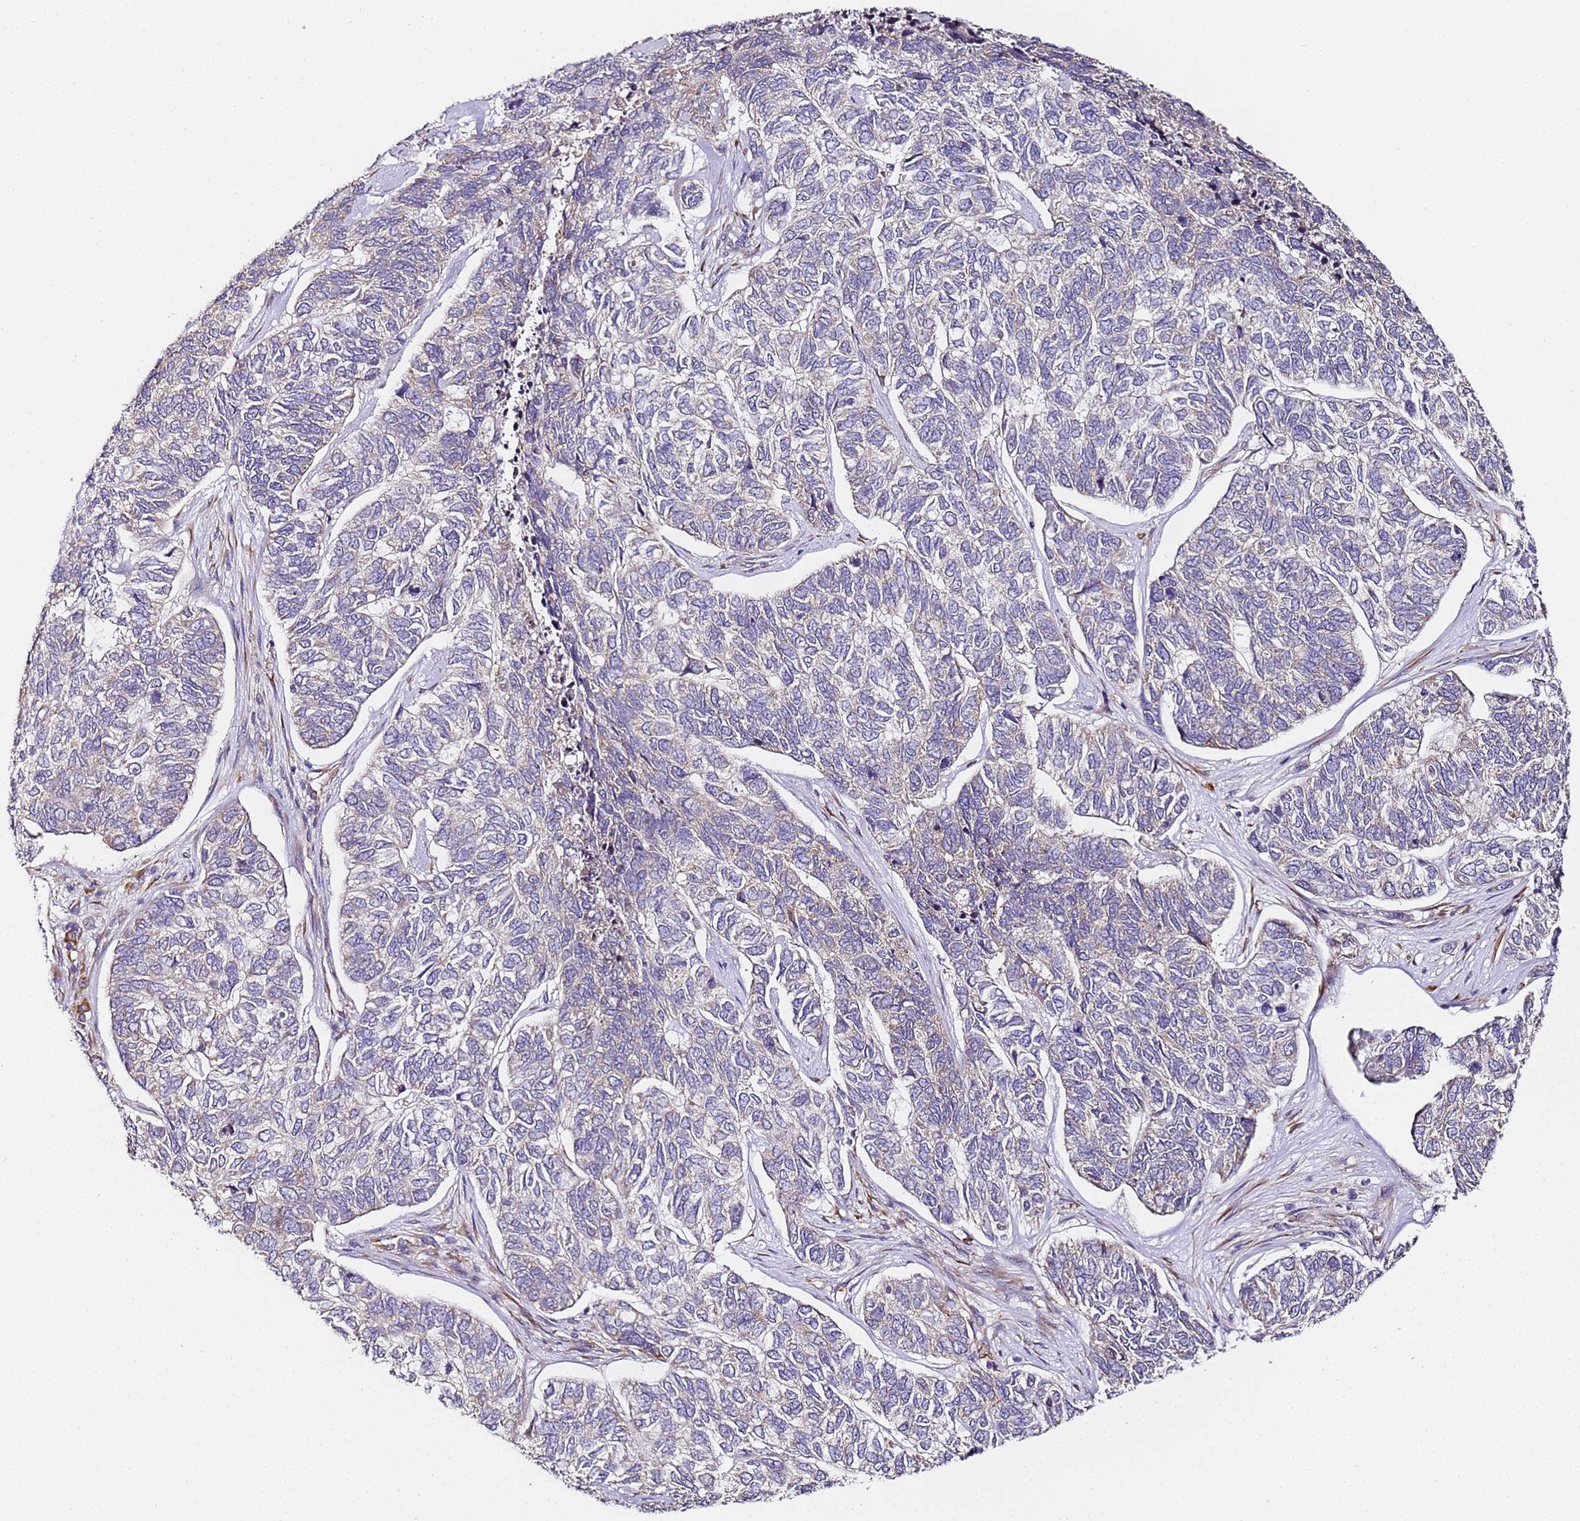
{"staining": {"intensity": "negative", "quantity": "none", "location": "none"}, "tissue": "skin cancer", "cell_type": "Tumor cells", "image_type": "cancer", "snomed": [{"axis": "morphology", "description": "Basal cell carcinoma"}, {"axis": "topography", "description": "Skin"}], "caption": "Histopathology image shows no significant protein expression in tumor cells of skin cancer (basal cell carcinoma).", "gene": "RPL13A", "patient": {"sex": "female", "age": 65}}